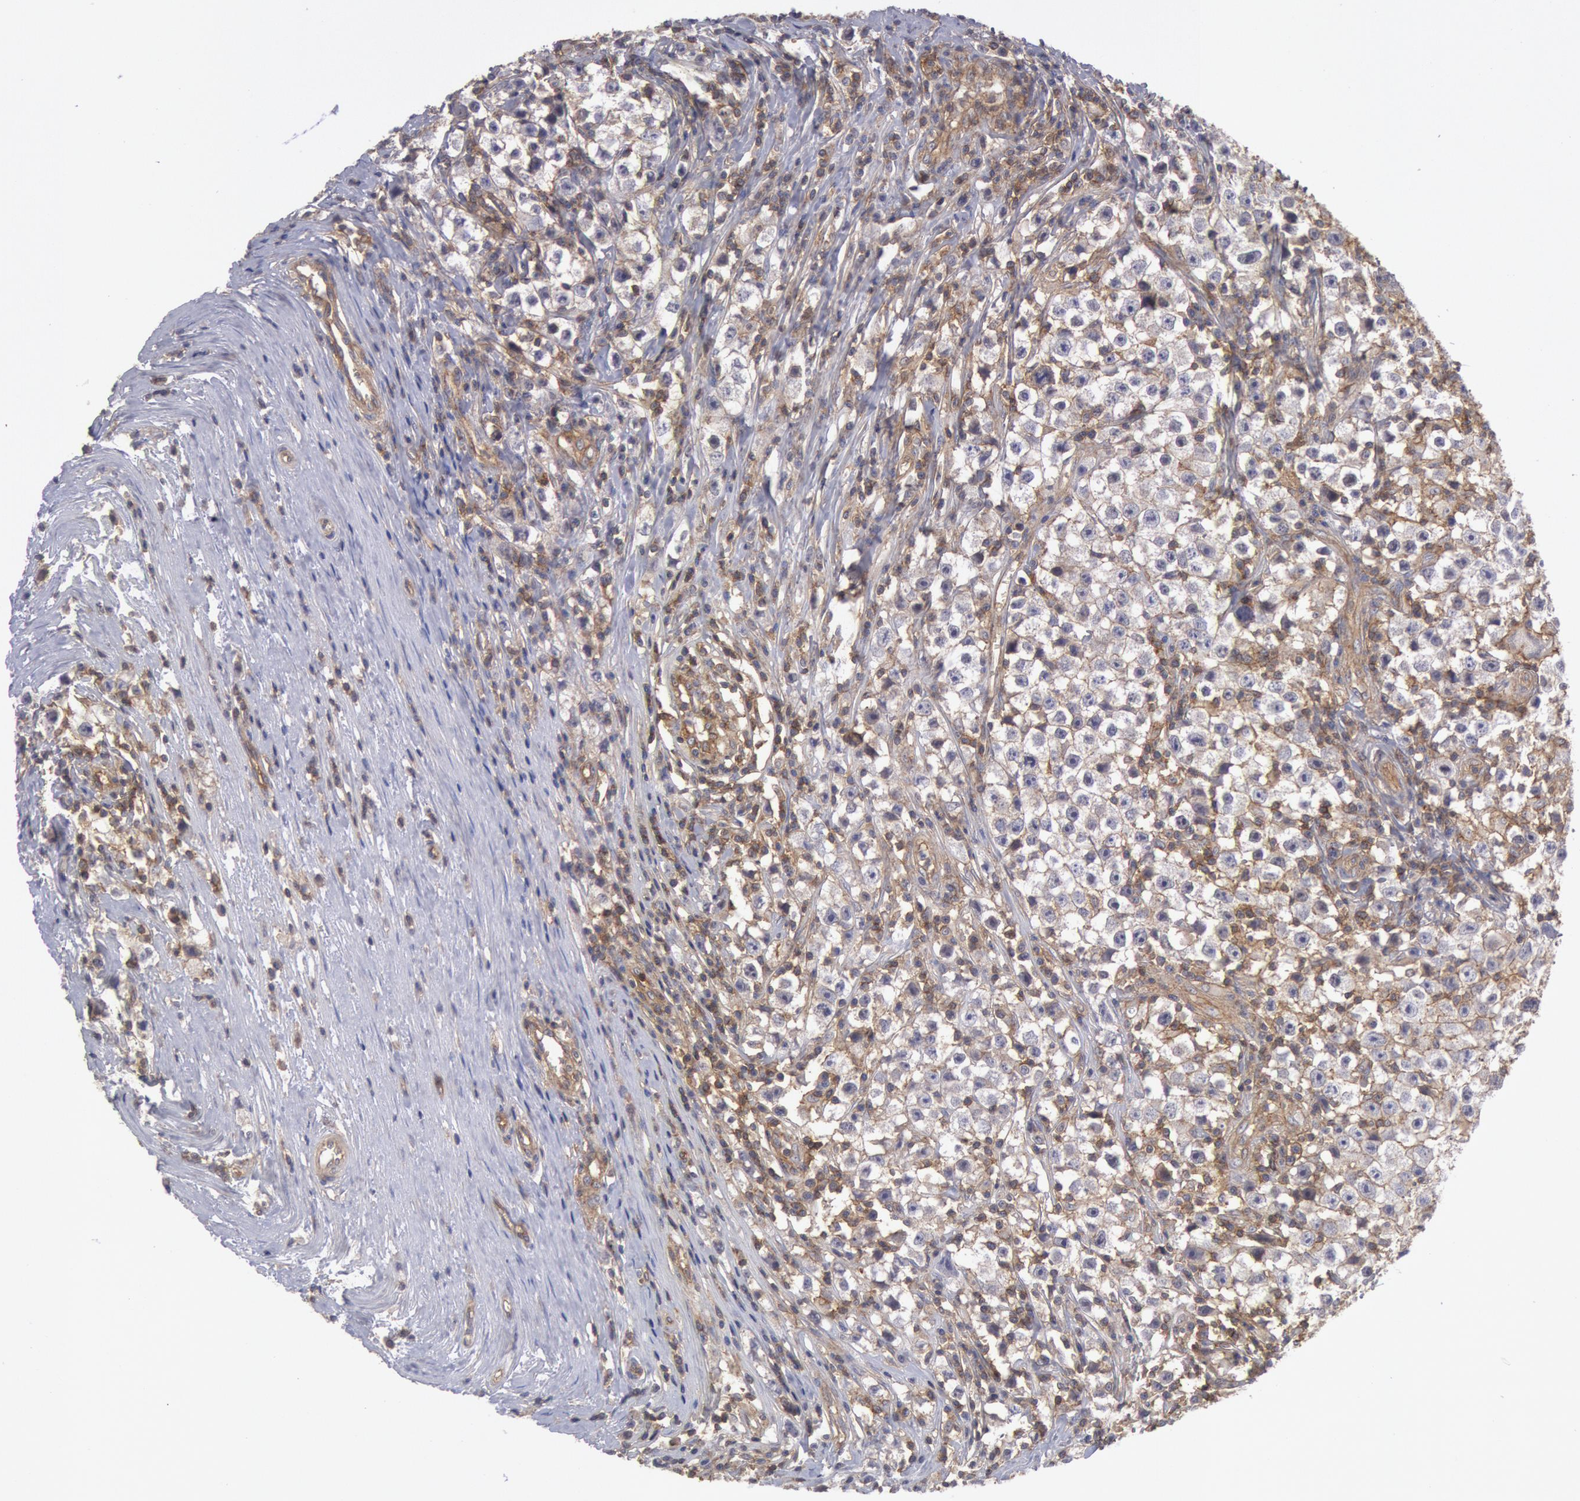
{"staining": {"intensity": "weak", "quantity": "<25%", "location": "cytoplasmic/membranous"}, "tissue": "testis cancer", "cell_type": "Tumor cells", "image_type": "cancer", "snomed": [{"axis": "morphology", "description": "Seminoma, NOS"}, {"axis": "topography", "description": "Testis"}], "caption": "Human seminoma (testis) stained for a protein using immunohistochemistry displays no staining in tumor cells.", "gene": "STX4", "patient": {"sex": "male", "age": 35}}